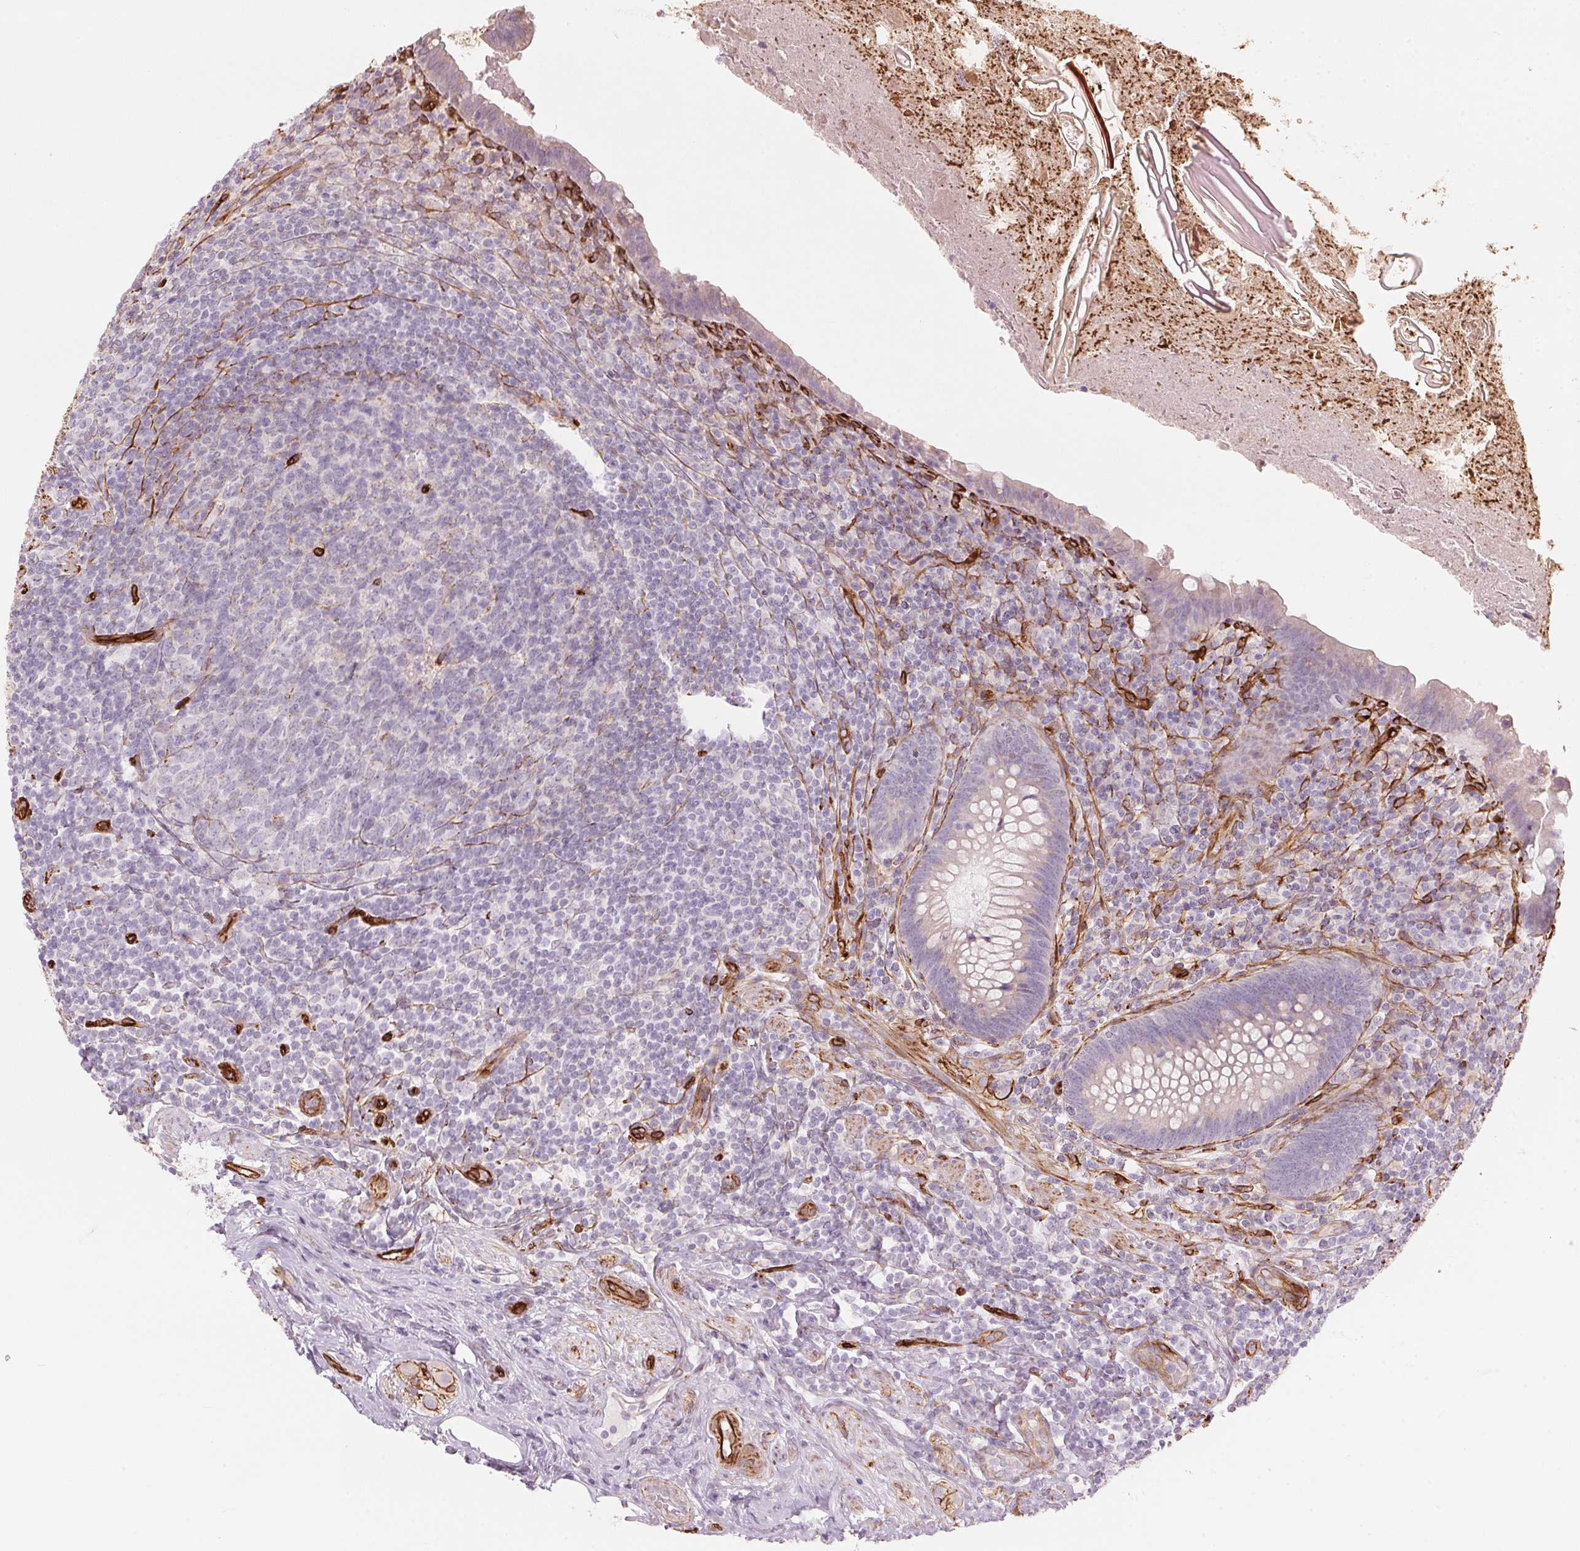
{"staining": {"intensity": "negative", "quantity": "none", "location": "none"}, "tissue": "appendix", "cell_type": "Glandular cells", "image_type": "normal", "snomed": [{"axis": "morphology", "description": "Normal tissue, NOS"}, {"axis": "topography", "description": "Appendix"}], "caption": "Micrograph shows no protein expression in glandular cells of normal appendix. (Brightfield microscopy of DAB IHC at high magnification).", "gene": "CLPS", "patient": {"sex": "male", "age": 47}}